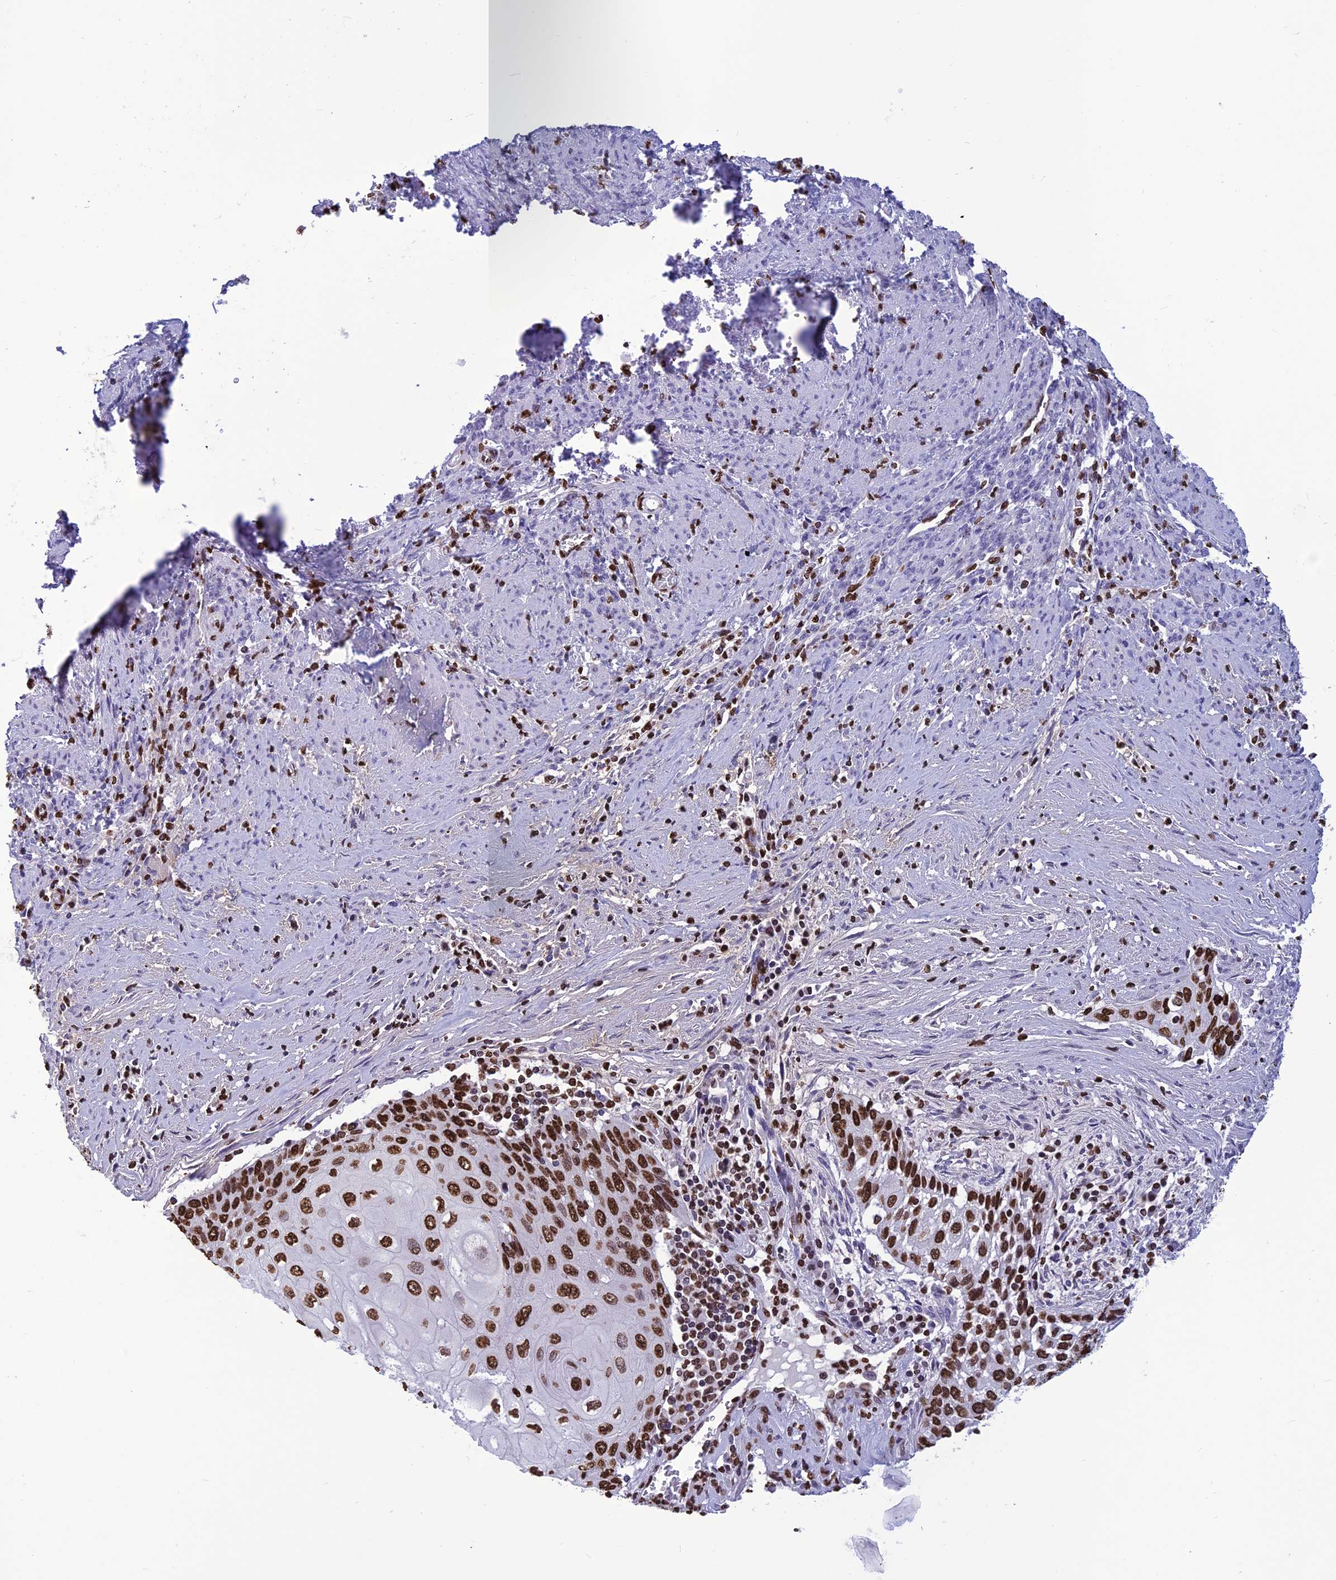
{"staining": {"intensity": "strong", "quantity": ">75%", "location": "nuclear"}, "tissue": "cervical cancer", "cell_type": "Tumor cells", "image_type": "cancer", "snomed": [{"axis": "morphology", "description": "Squamous cell carcinoma, NOS"}, {"axis": "topography", "description": "Cervix"}], "caption": "Immunohistochemistry of cervical cancer (squamous cell carcinoma) displays high levels of strong nuclear staining in approximately >75% of tumor cells.", "gene": "AKAP17A", "patient": {"sex": "female", "age": 67}}